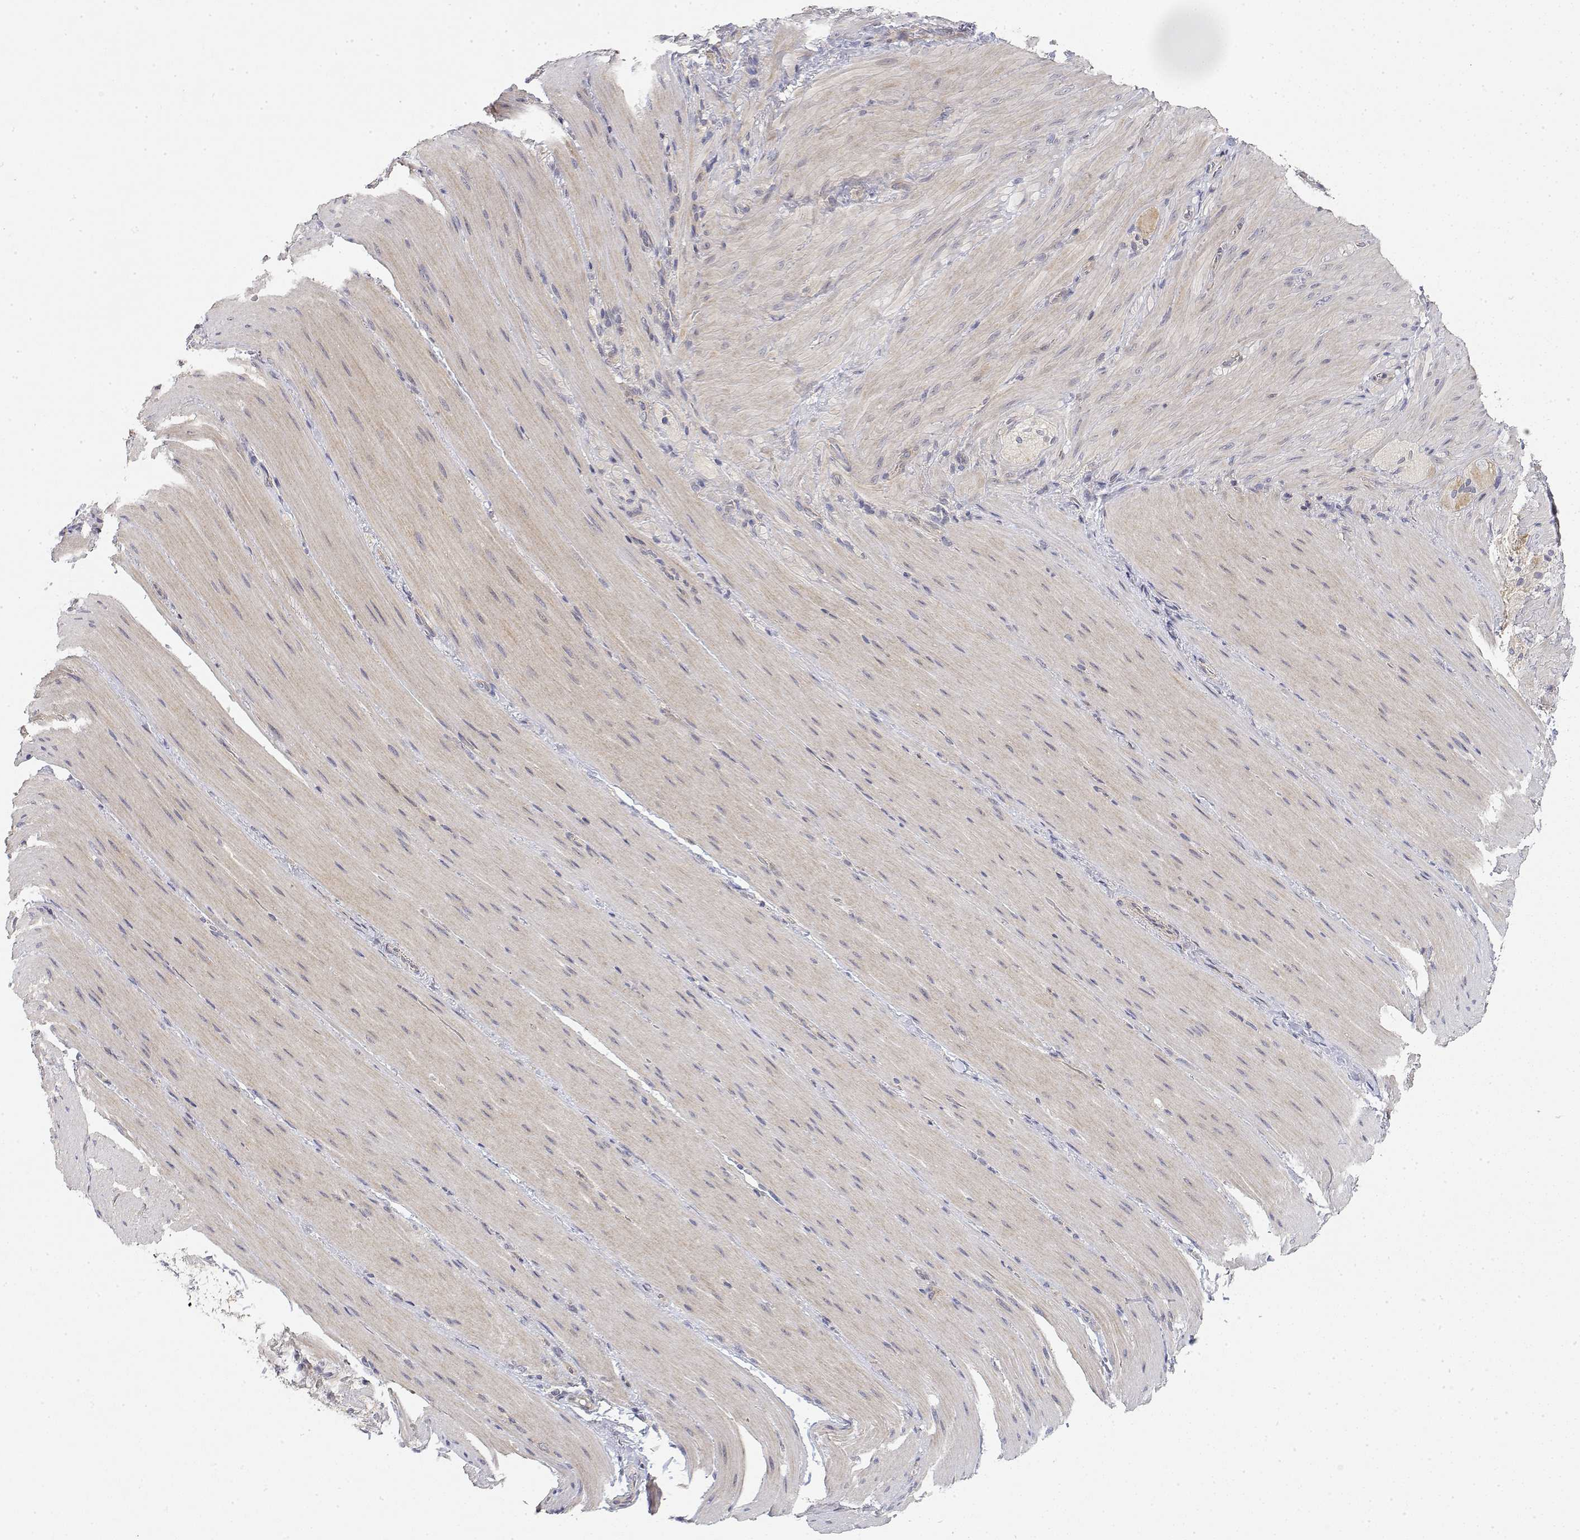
{"staining": {"intensity": "weak", "quantity": "<25%", "location": "cytoplasmic/membranous"}, "tissue": "smooth muscle", "cell_type": "Smooth muscle cells", "image_type": "normal", "snomed": [{"axis": "morphology", "description": "Normal tissue, NOS"}, {"axis": "topography", "description": "Smooth muscle"}, {"axis": "topography", "description": "Colon"}], "caption": "Immunohistochemistry (IHC) of unremarkable human smooth muscle demonstrates no expression in smooth muscle cells.", "gene": "LONRF3", "patient": {"sex": "male", "age": 73}}